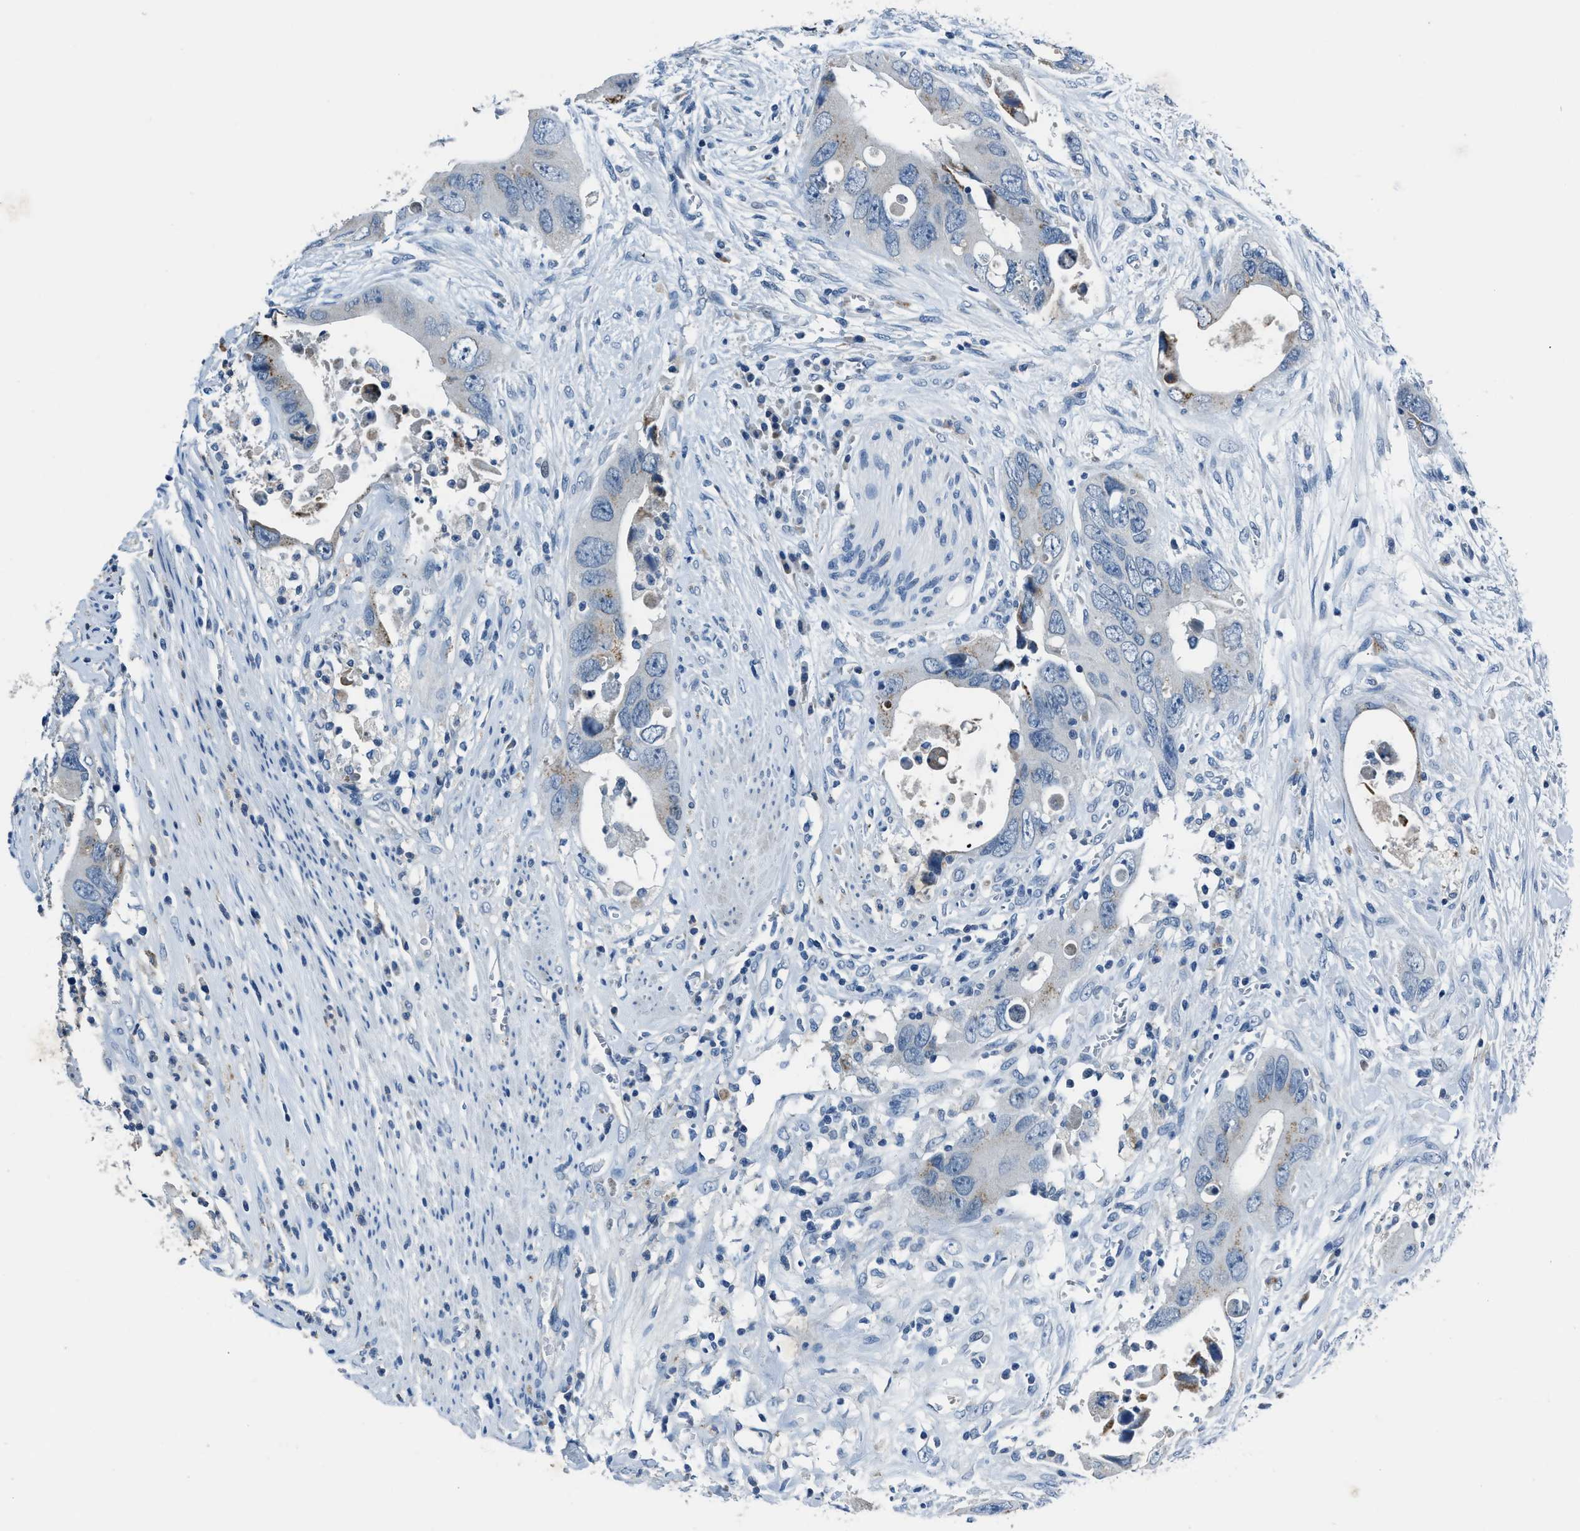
{"staining": {"intensity": "weak", "quantity": "<25%", "location": "cytoplasmic/membranous"}, "tissue": "colorectal cancer", "cell_type": "Tumor cells", "image_type": "cancer", "snomed": [{"axis": "morphology", "description": "Adenocarcinoma, NOS"}, {"axis": "topography", "description": "Rectum"}], "caption": "High magnification brightfield microscopy of colorectal cancer stained with DAB (3,3'-diaminobenzidine) (brown) and counterstained with hematoxylin (blue): tumor cells show no significant expression.", "gene": "ADAM2", "patient": {"sex": "male", "age": 70}}